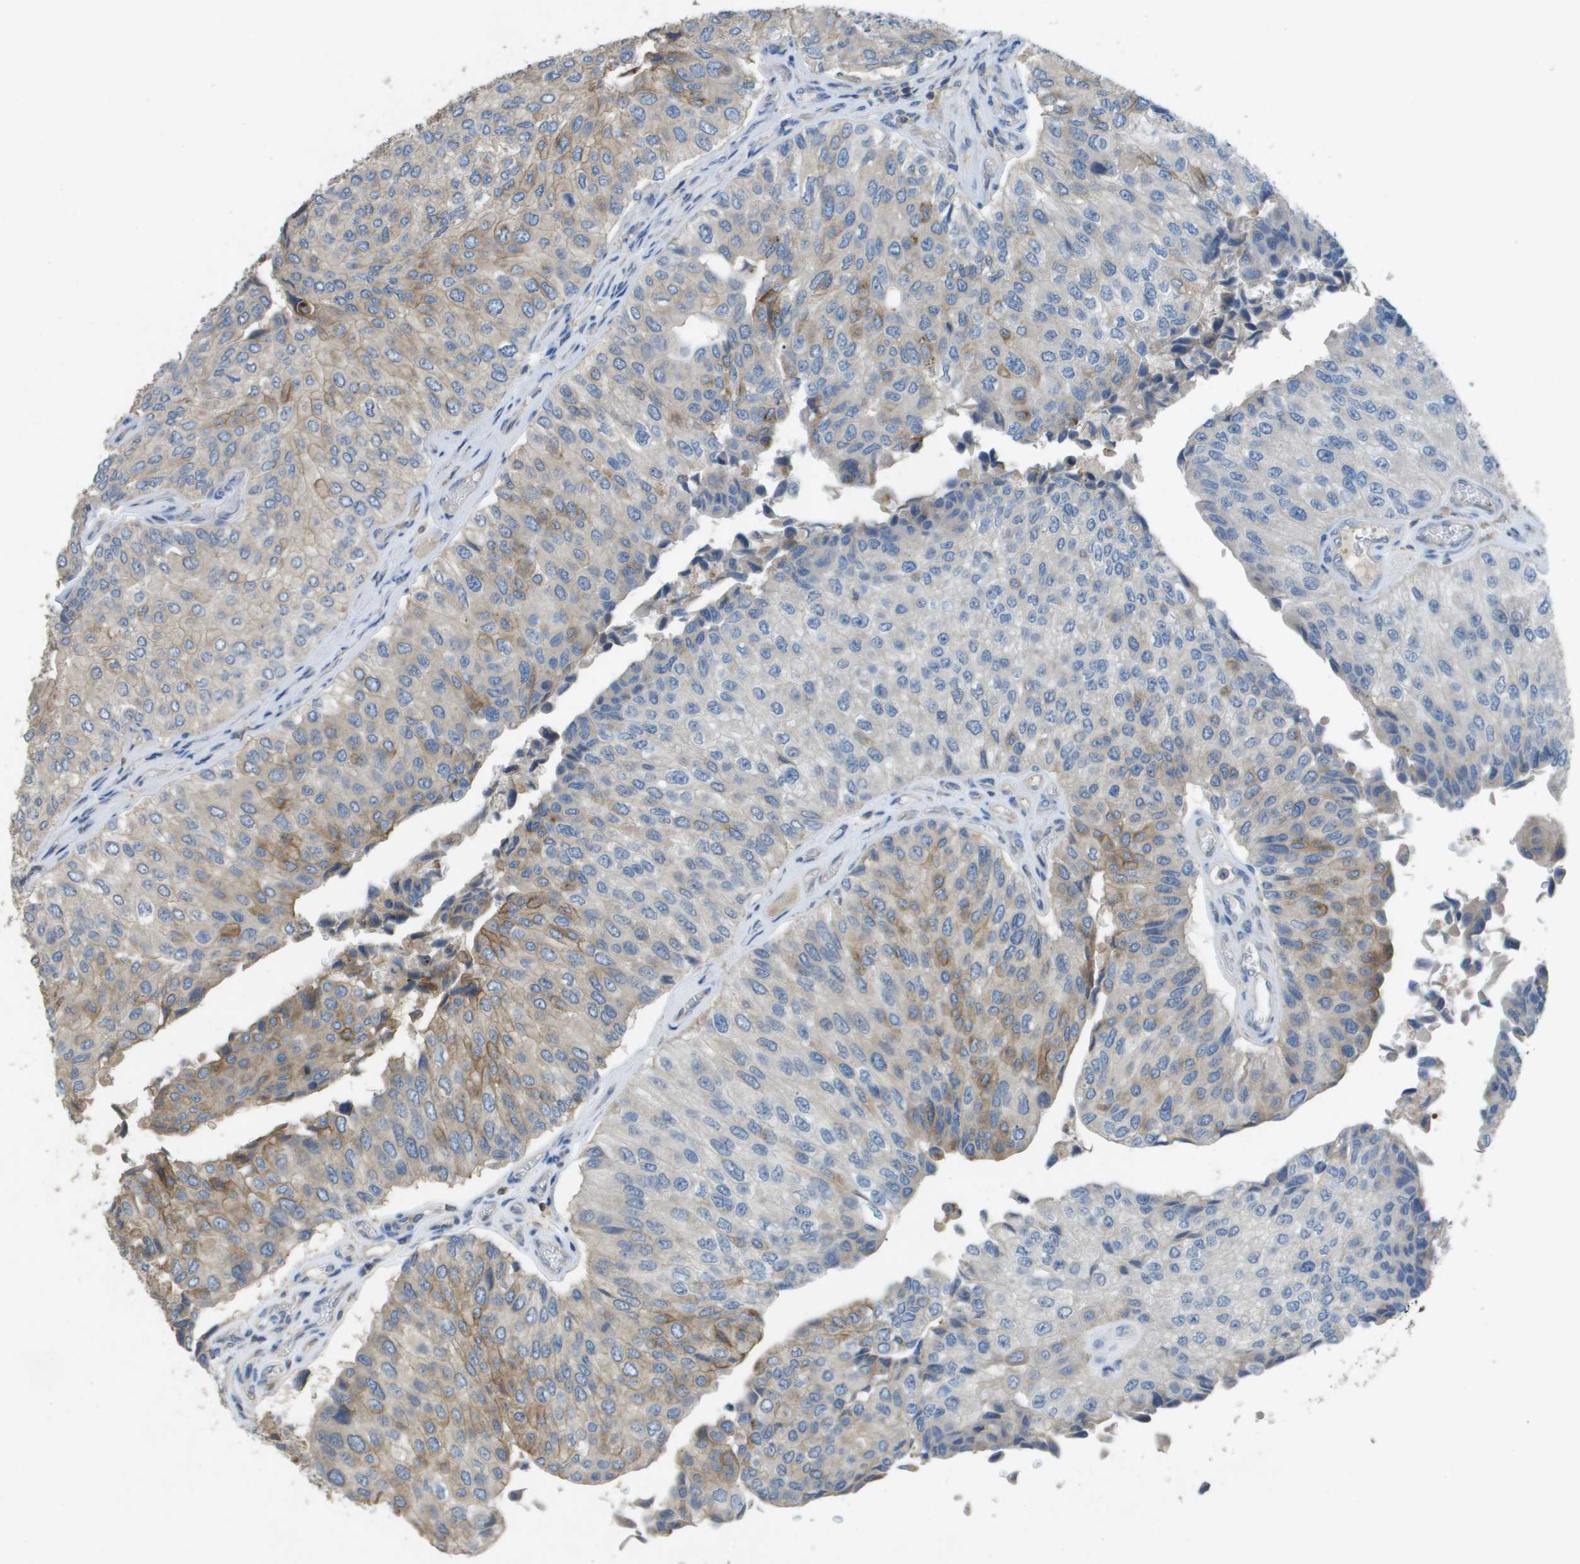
{"staining": {"intensity": "moderate", "quantity": "<25%", "location": "cytoplasmic/membranous"}, "tissue": "urothelial cancer", "cell_type": "Tumor cells", "image_type": "cancer", "snomed": [{"axis": "morphology", "description": "Urothelial carcinoma, High grade"}, {"axis": "topography", "description": "Kidney"}, {"axis": "topography", "description": "Urinary bladder"}], "caption": "The micrograph reveals immunohistochemical staining of high-grade urothelial carcinoma. There is moderate cytoplasmic/membranous positivity is present in approximately <25% of tumor cells.", "gene": "CLCA4", "patient": {"sex": "male", "age": 77}}